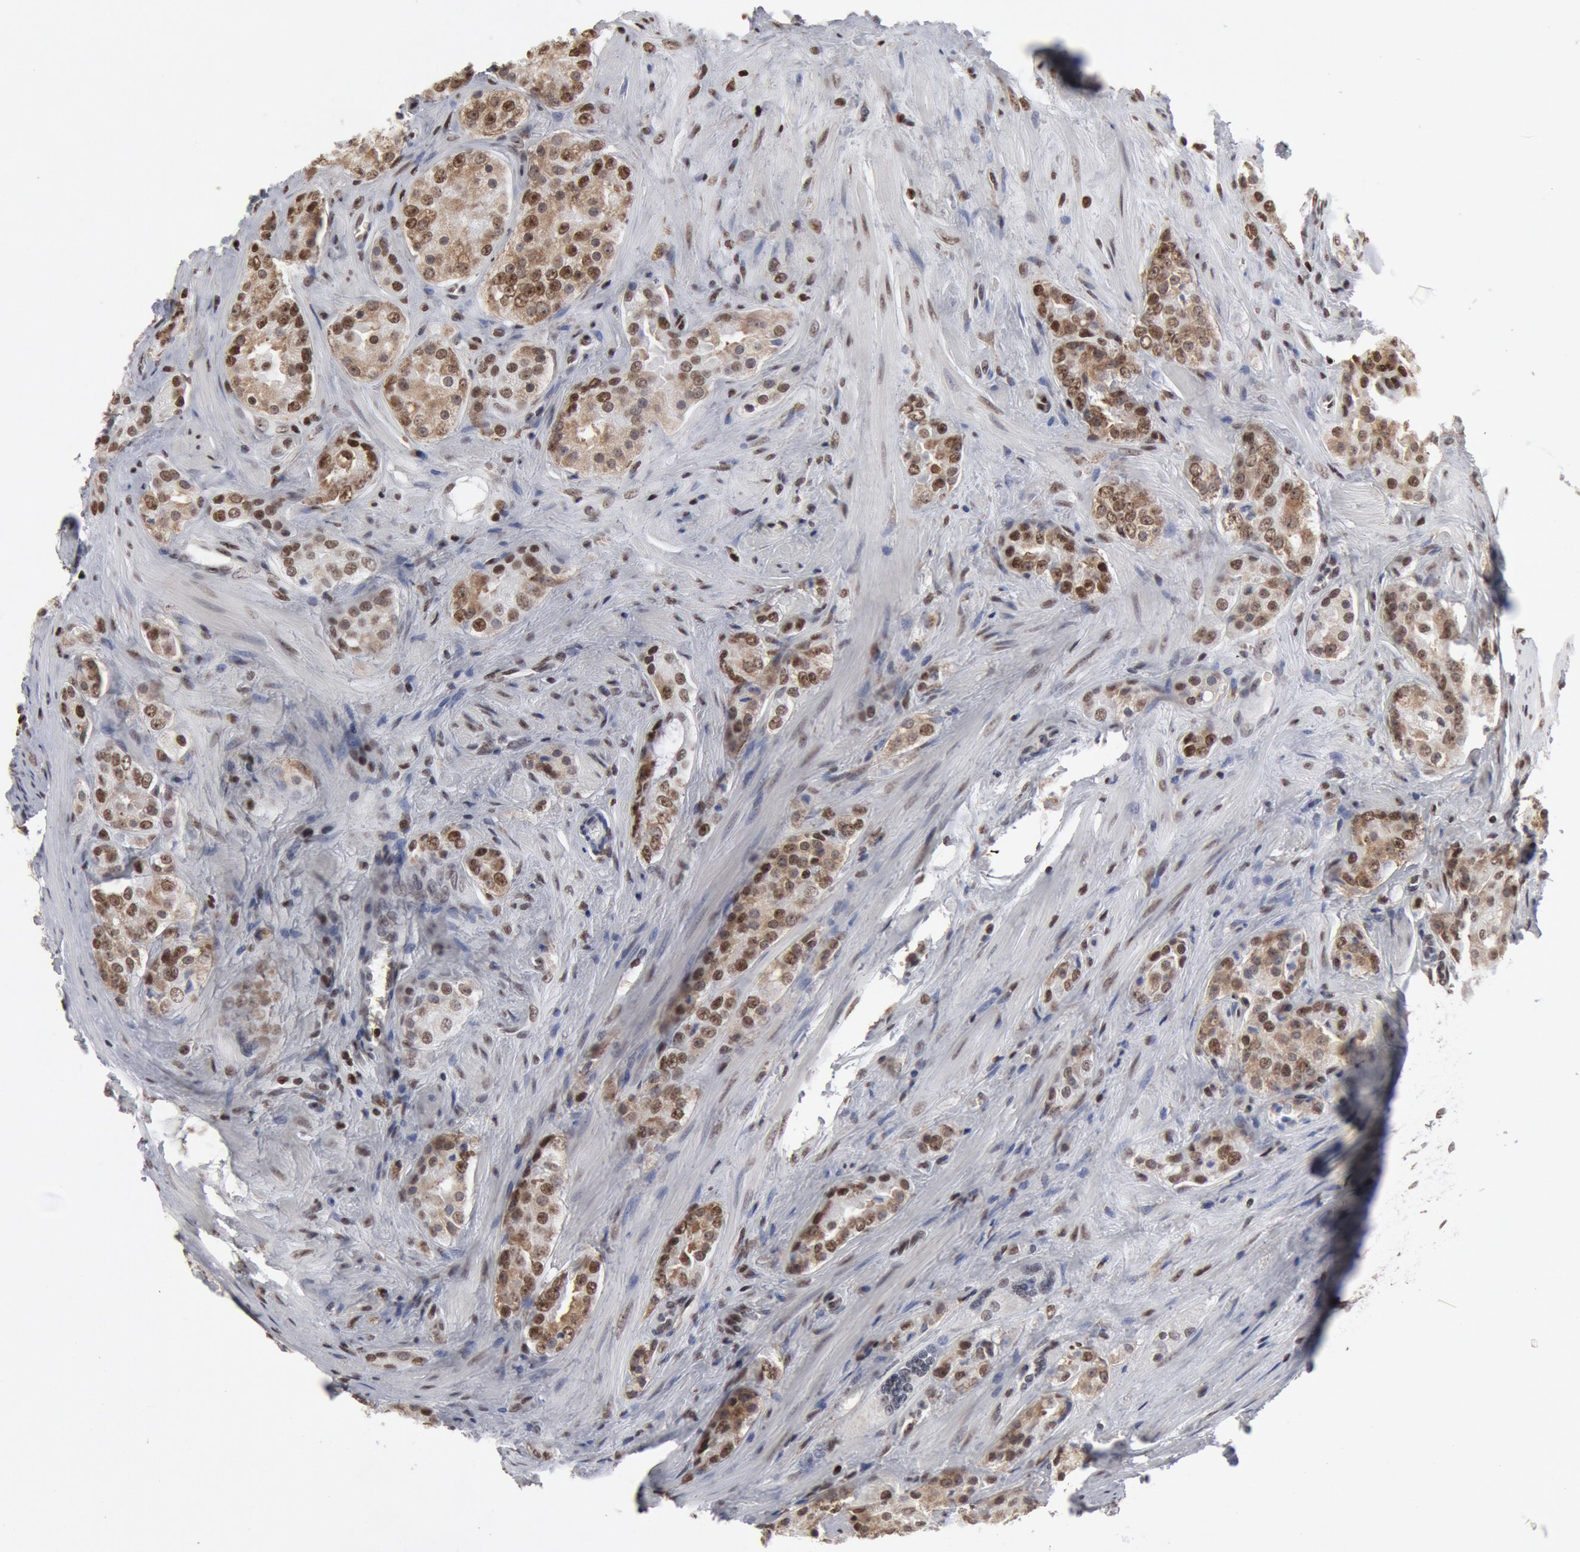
{"staining": {"intensity": "moderate", "quantity": "25%-75%", "location": "cytoplasmic/membranous,nuclear"}, "tissue": "prostate cancer", "cell_type": "Tumor cells", "image_type": "cancer", "snomed": [{"axis": "morphology", "description": "Adenocarcinoma, Medium grade"}, {"axis": "topography", "description": "Prostate"}], "caption": "A high-resolution micrograph shows immunohistochemistry (IHC) staining of prostate cancer (medium-grade adenocarcinoma), which reveals moderate cytoplasmic/membranous and nuclear positivity in approximately 25%-75% of tumor cells.", "gene": "SUB1", "patient": {"sex": "male", "age": 60}}